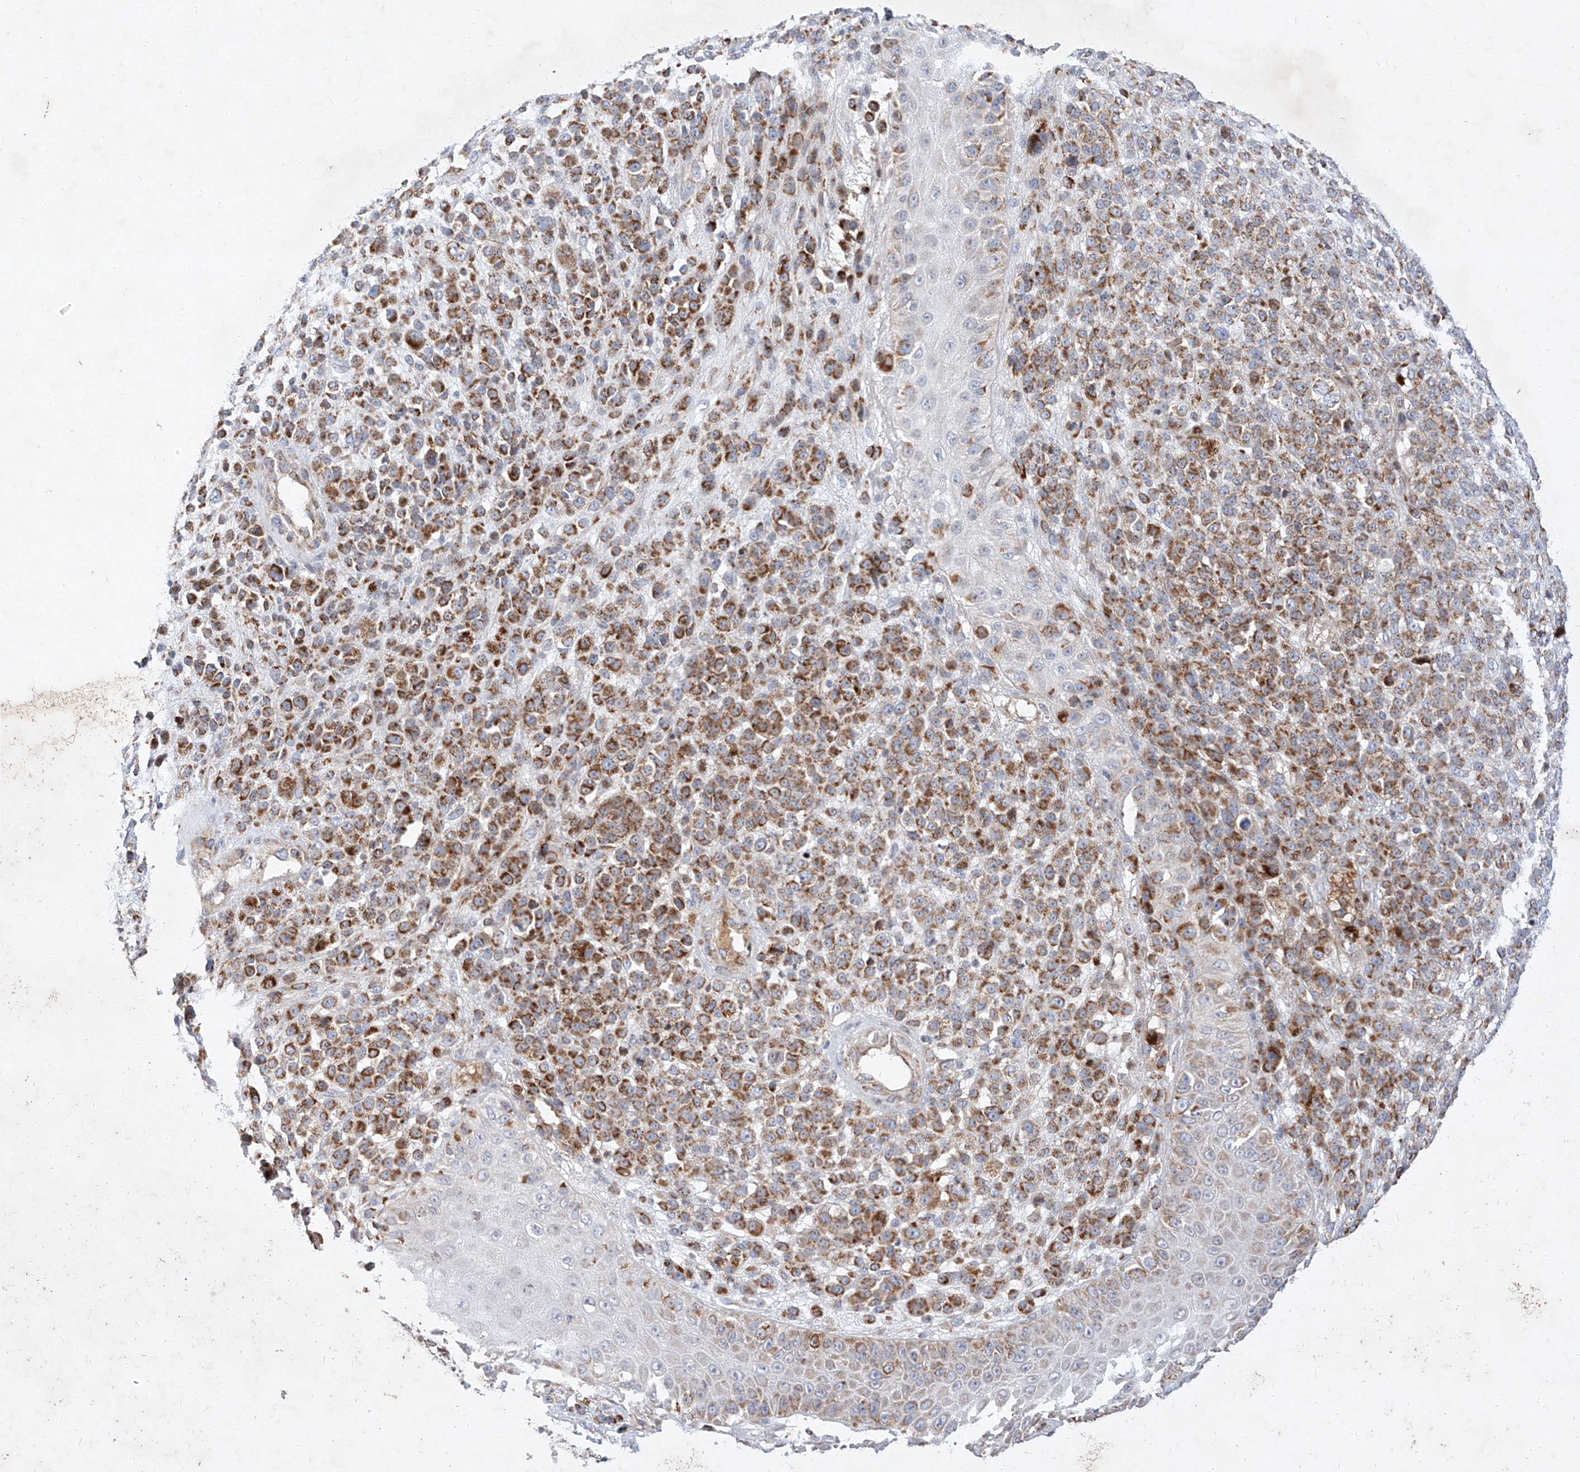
{"staining": {"intensity": "moderate", "quantity": ">75%", "location": "cytoplasmic/membranous"}, "tissue": "melanoma", "cell_type": "Tumor cells", "image_type": "cancer", "snomed": [{"axis": "morphology", "description": "Malignant melanoma, NOS"}, {"axis": "topography", "description": "Skin"}], "caption": "The histopathology image exhibits staining of malignant melanoma, revealing moderate cytoplasmic/membranous protein positivity (brown color) within tumor cells.", "gene": "OSGEPL1", "patient": {"sex": "female", "age": 55}}